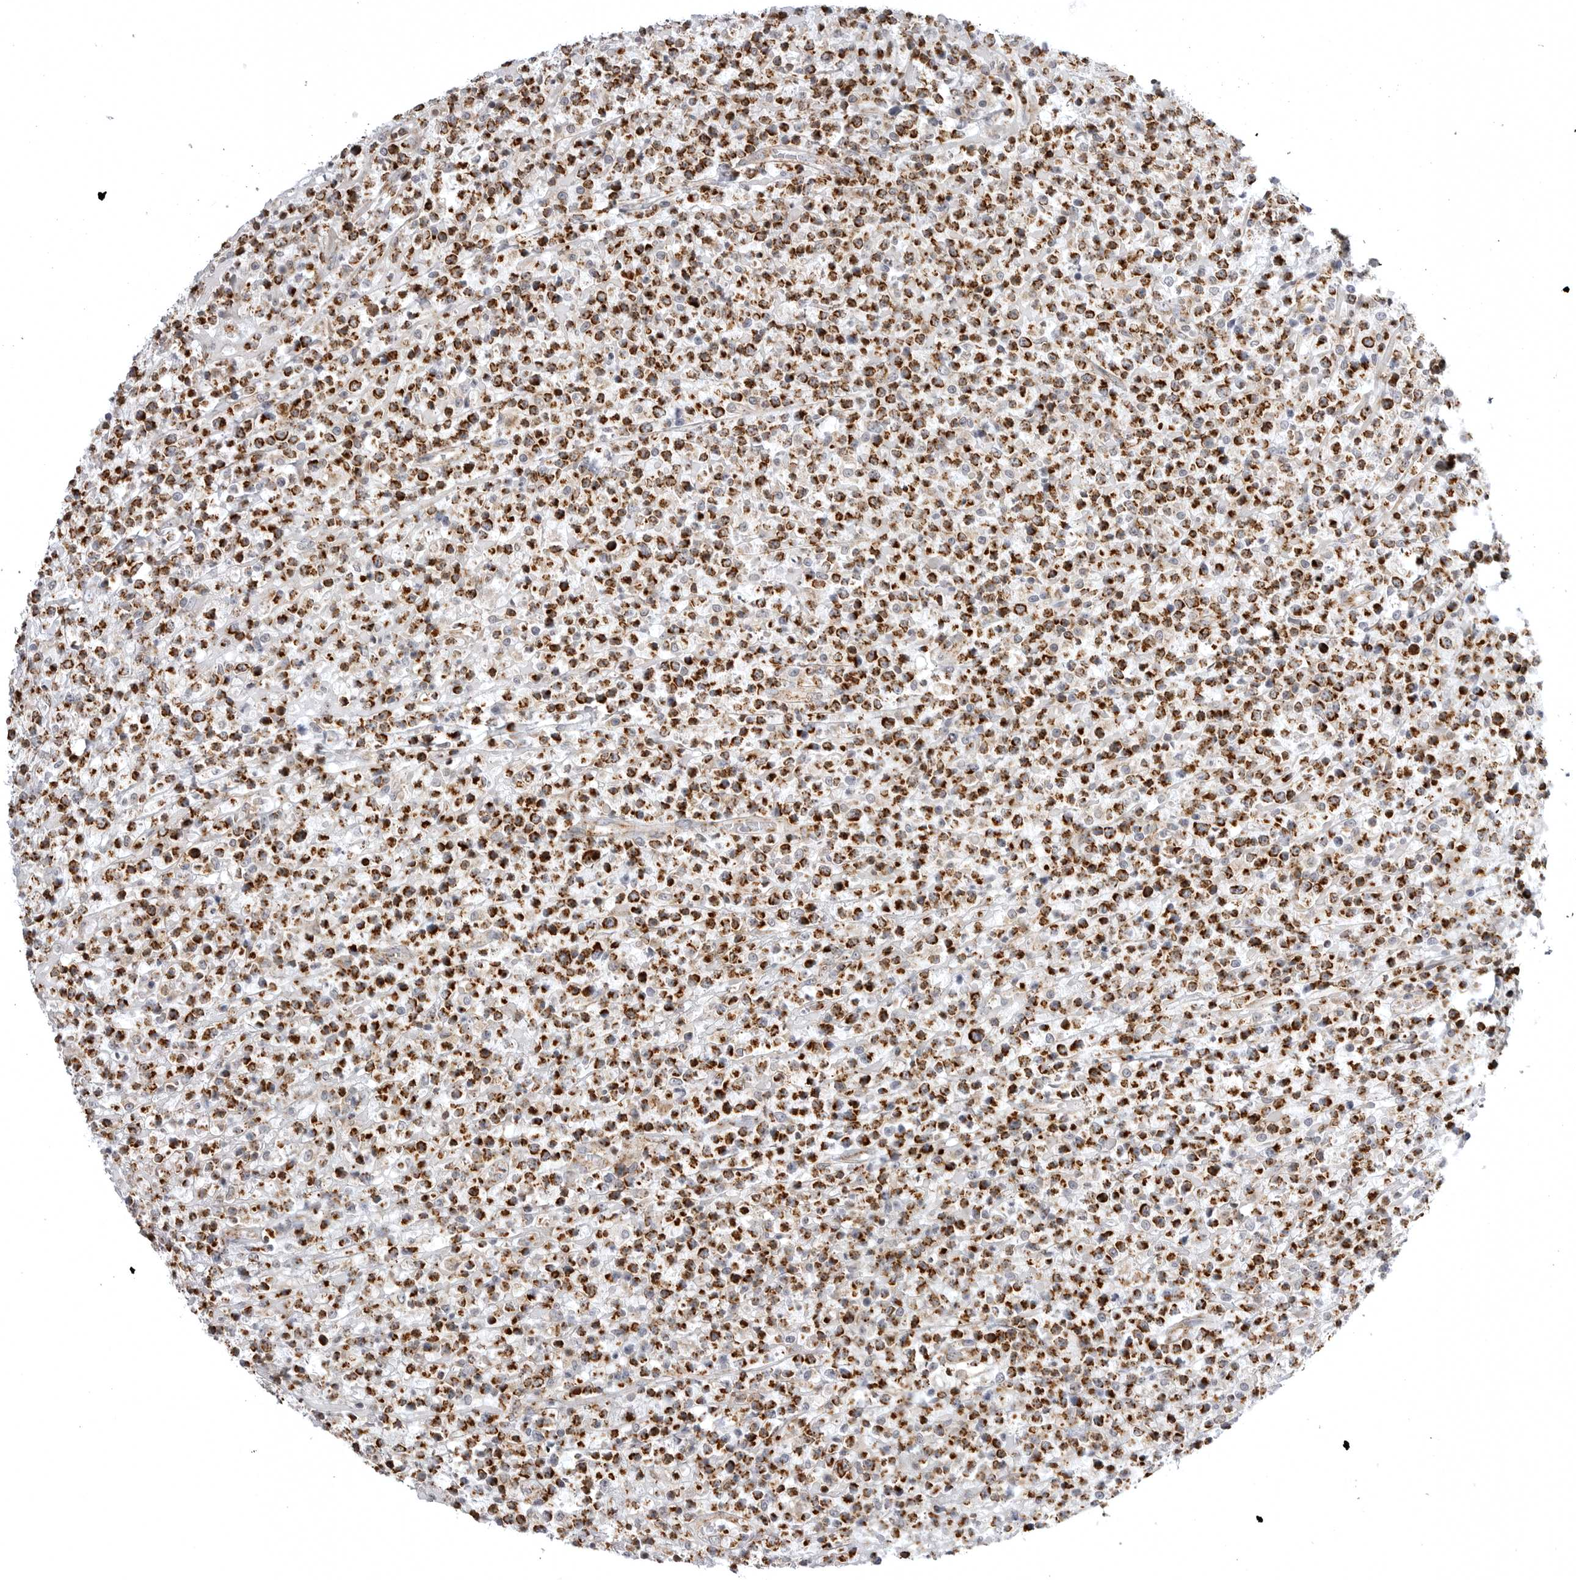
{"staining": {"intensity": "strong", "quantity": ">75%", "location": "cytoplasmic/membranous"}, "tissue": "lymphoma", "cell_type": "Tumor cells", "image_type": "cancer", "snomed": [{"axis": "morphology", "description": "Malignant lymphoma, non-Hodgkin's type, High grade"}, {"axis": "topography", "description": "Colon"}], "caption": "A high-resolution histopathology image shows IHC staining of lymphoma, which exhibits strong cytoplasmic/membranous expression in about >75% of tumor cells. The protein is stained brown, and the nuclei are stained in blue (DAB IHC with brightfield microscopy, high magnification).", "gene": "TUFM", "patient": {"sex": "female", "age": 53}}